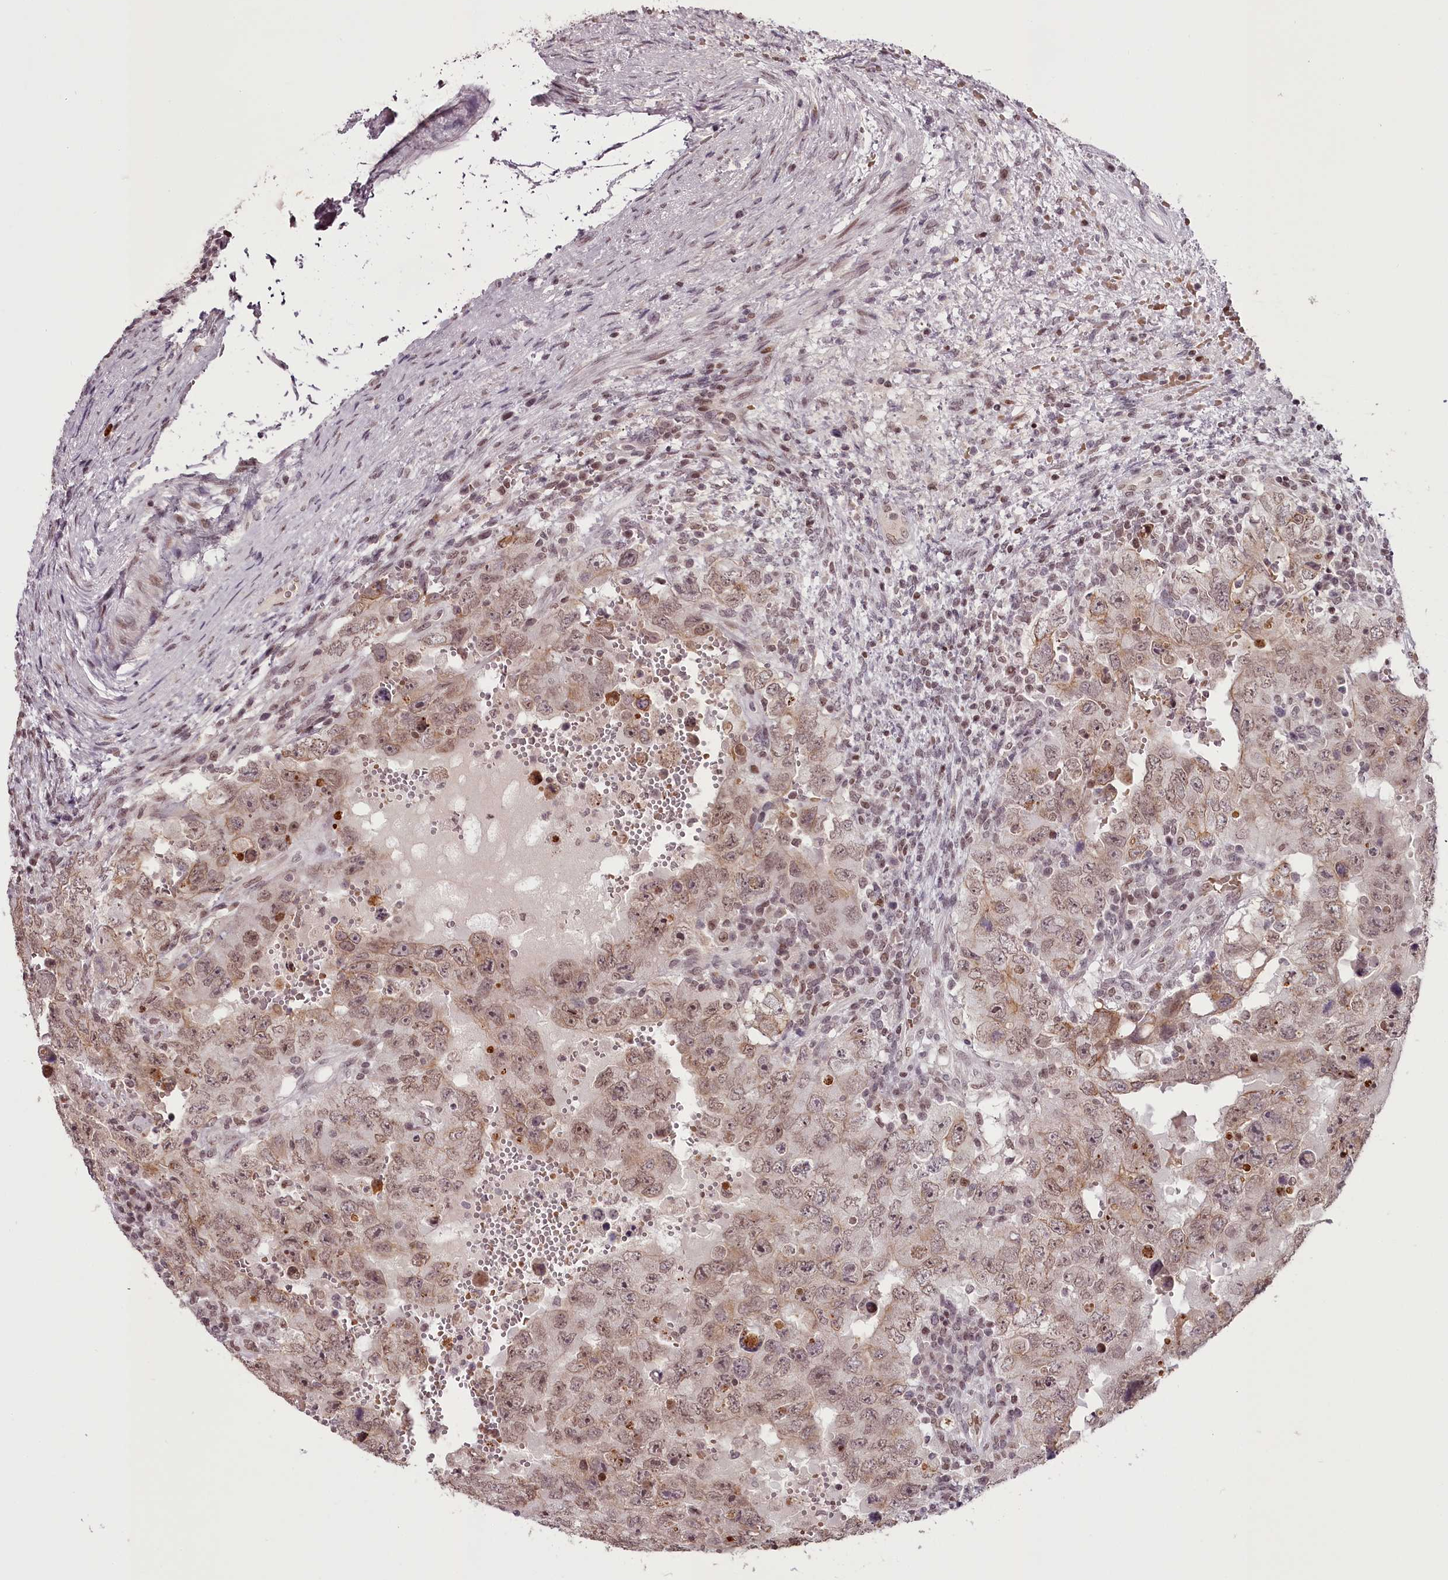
{"staining": {"intensity": "weak", "quantity": ">75%", "location": "cytoplasmic/membranous,nuclear"}, "tissue": "testis cancer", "cell_type": "Tumor cells", "image_type": "cancer", "snomed": [{"axis": "morphology", "description": "Carcinoma, Embryonal, NOS"}, {"axis": "topography", "description": "Testis"}], "caption": "Immunohistochemical staining of human testis cancer (embryonal carcinoma) reveals low levels of weak cytoplasmic/membranous and nuclear protein positivity in approximately >75% of tumor cells.", "gene": "THYN1", "patient": {"sex": "male", "age": 26}}